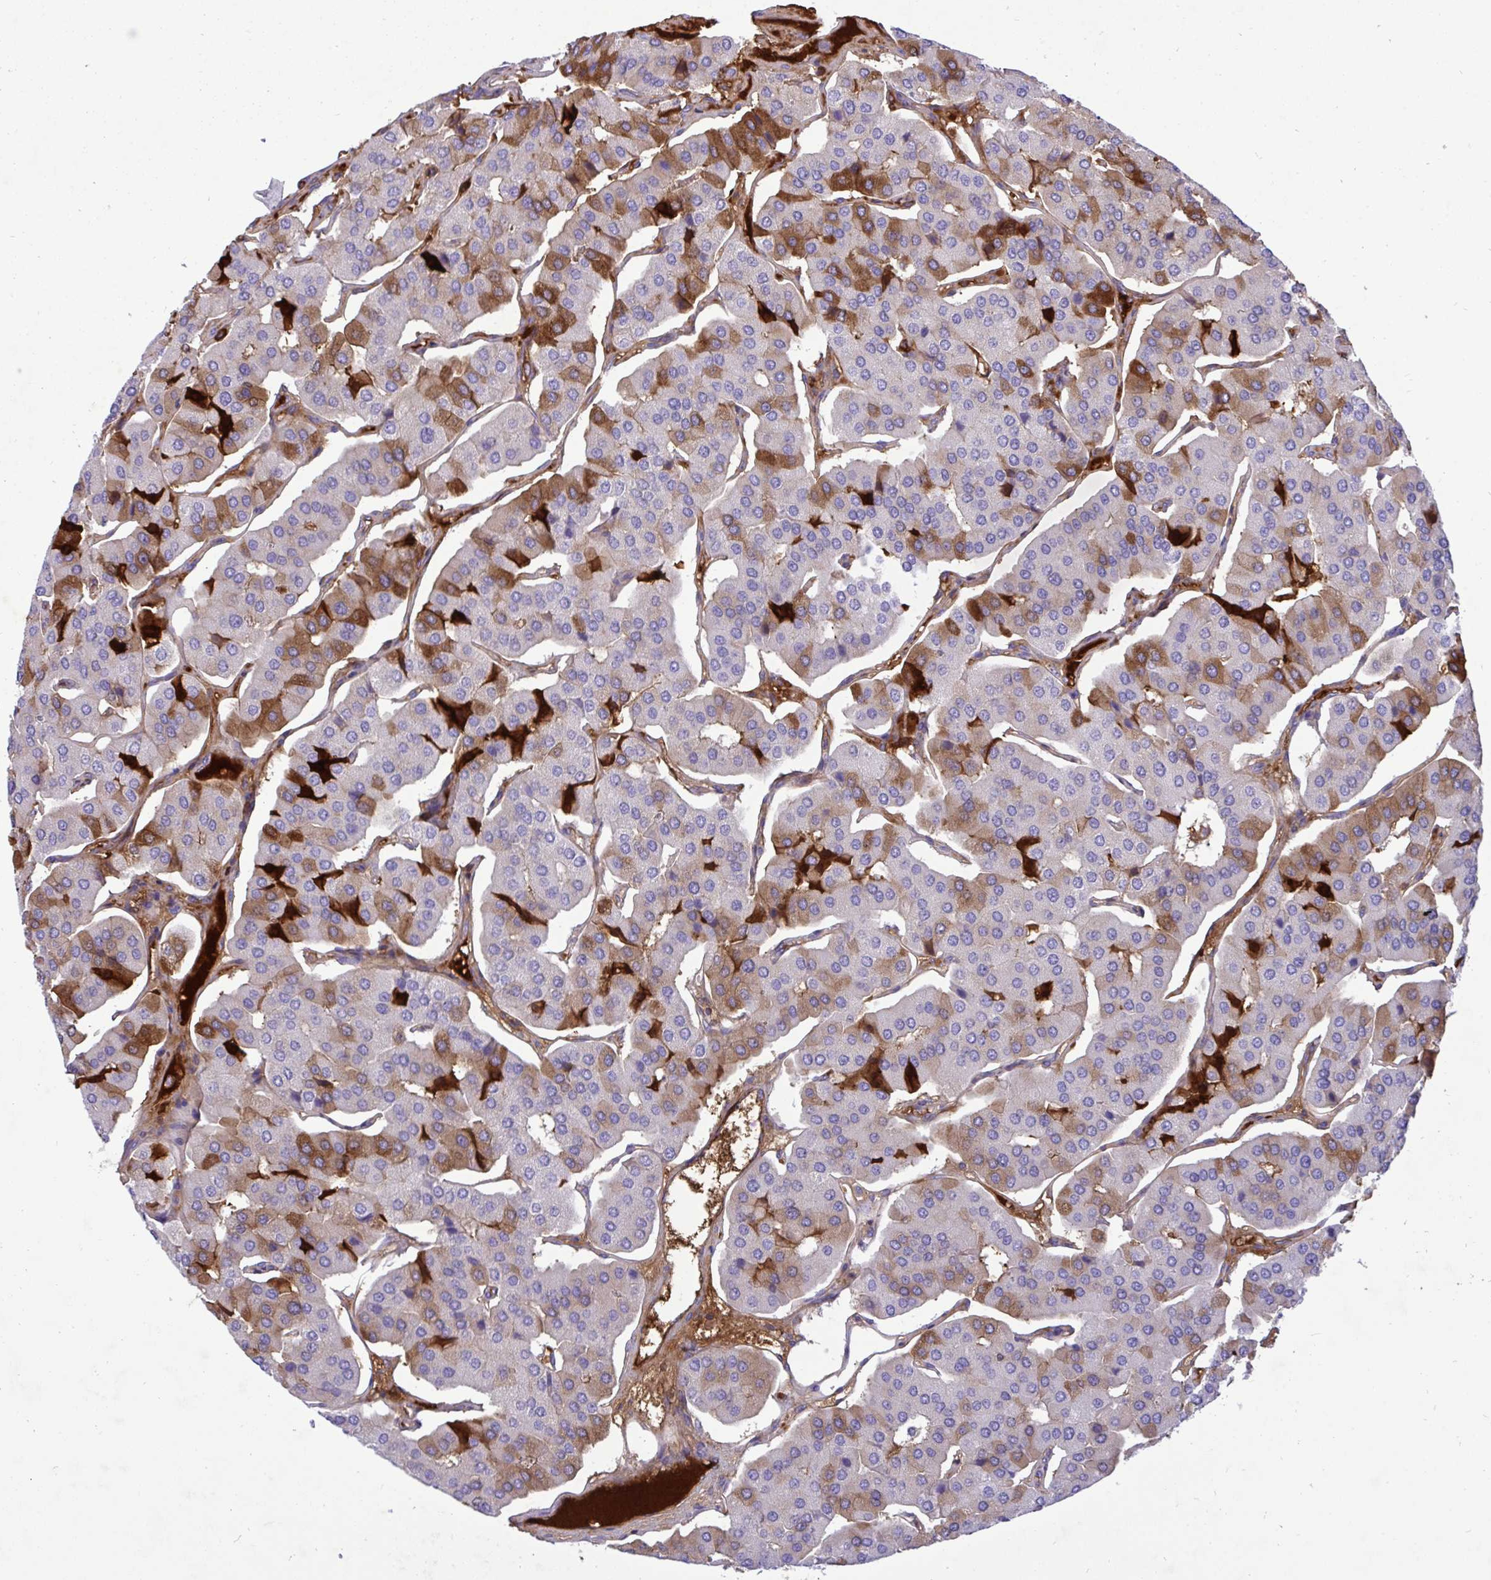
{"staining": {"intensity": "moderate", "quantity": "25%-75%", "location": "cytoplasmic/membranous"}, "tissue": "parathyroid gland", "cell_type": "Glandular cells", "image_type": "normal", "snomed": [{"axis": "morphology", "description": "Normal tissue, NOS"}, {"axis": "morphology", "description": "Adenoma, NOS"}, {"axis": "topography", "description": "Parathyroid gland"}], "caption": "IHC of normal human parathyroid gland displays medium levels of moderate cytoplasmic/membranous positivity in approximately 25%-75% of glandular cells. (DAB (3,3'-diaminobenzidine) IHC with brightfield microscopy, high magnification).", "gene": "F2", "patient": {"sex": "female", "age": 86}}